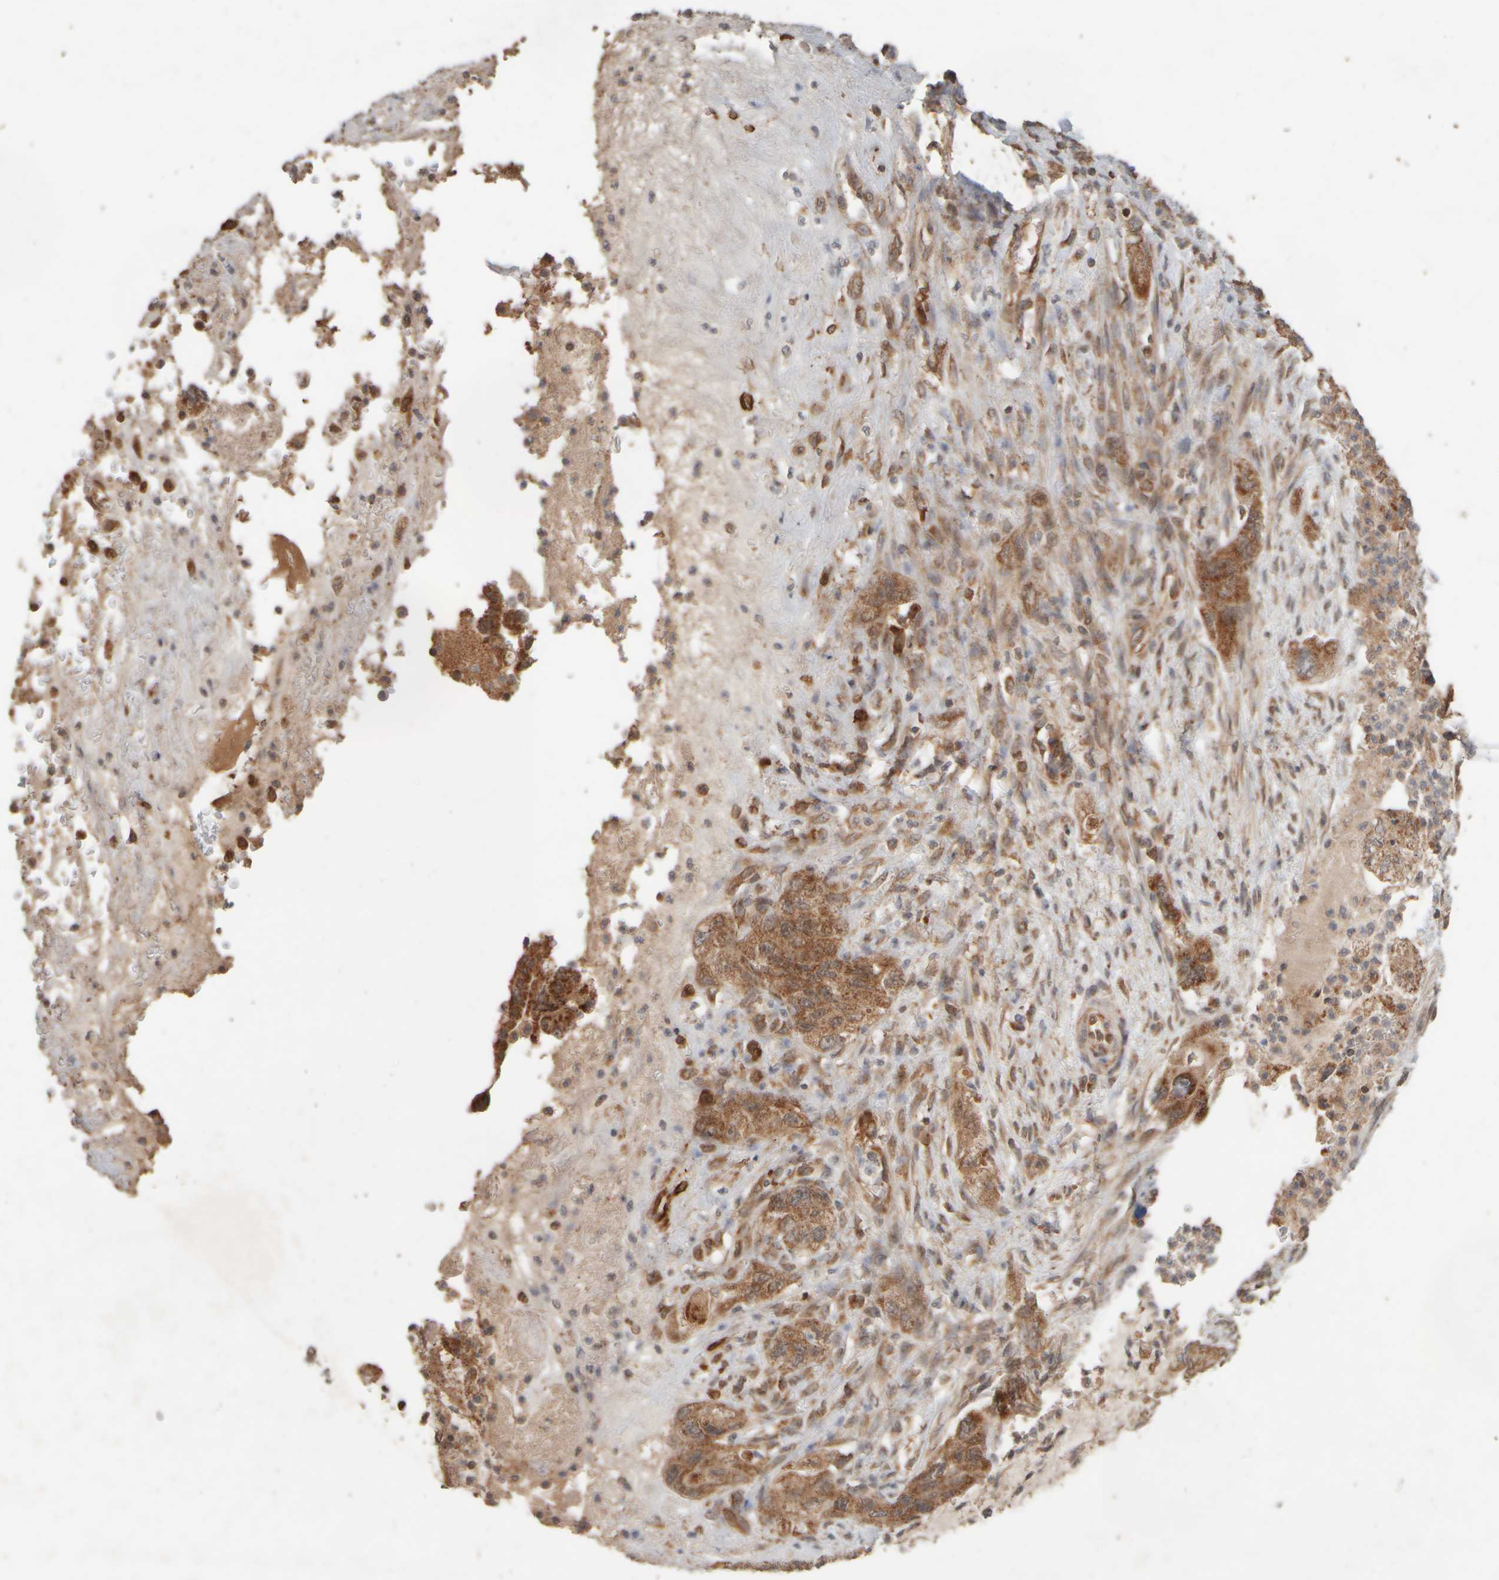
{"staining": {"intensity": "strong", "quantity": ">75%", "location": "cytoplasmic/membranous"}, "tissue": "pancreatic cancer", "cell_type": "Tumor cells", "image_type": "cancer", "snomed": [{"axis": "morphology", "description": "Adenocarcinoma, NOS"}, {"axis": "topography", "description": "Pancreas"}], "caption": "A brown stain shows strong cytoplasmic/membranous staining of a protein in human adenocarcinoma (pancreatic) tumor cells.", "gene": "EIF2B3", "patient": {"sex": "female", "age": 73}}